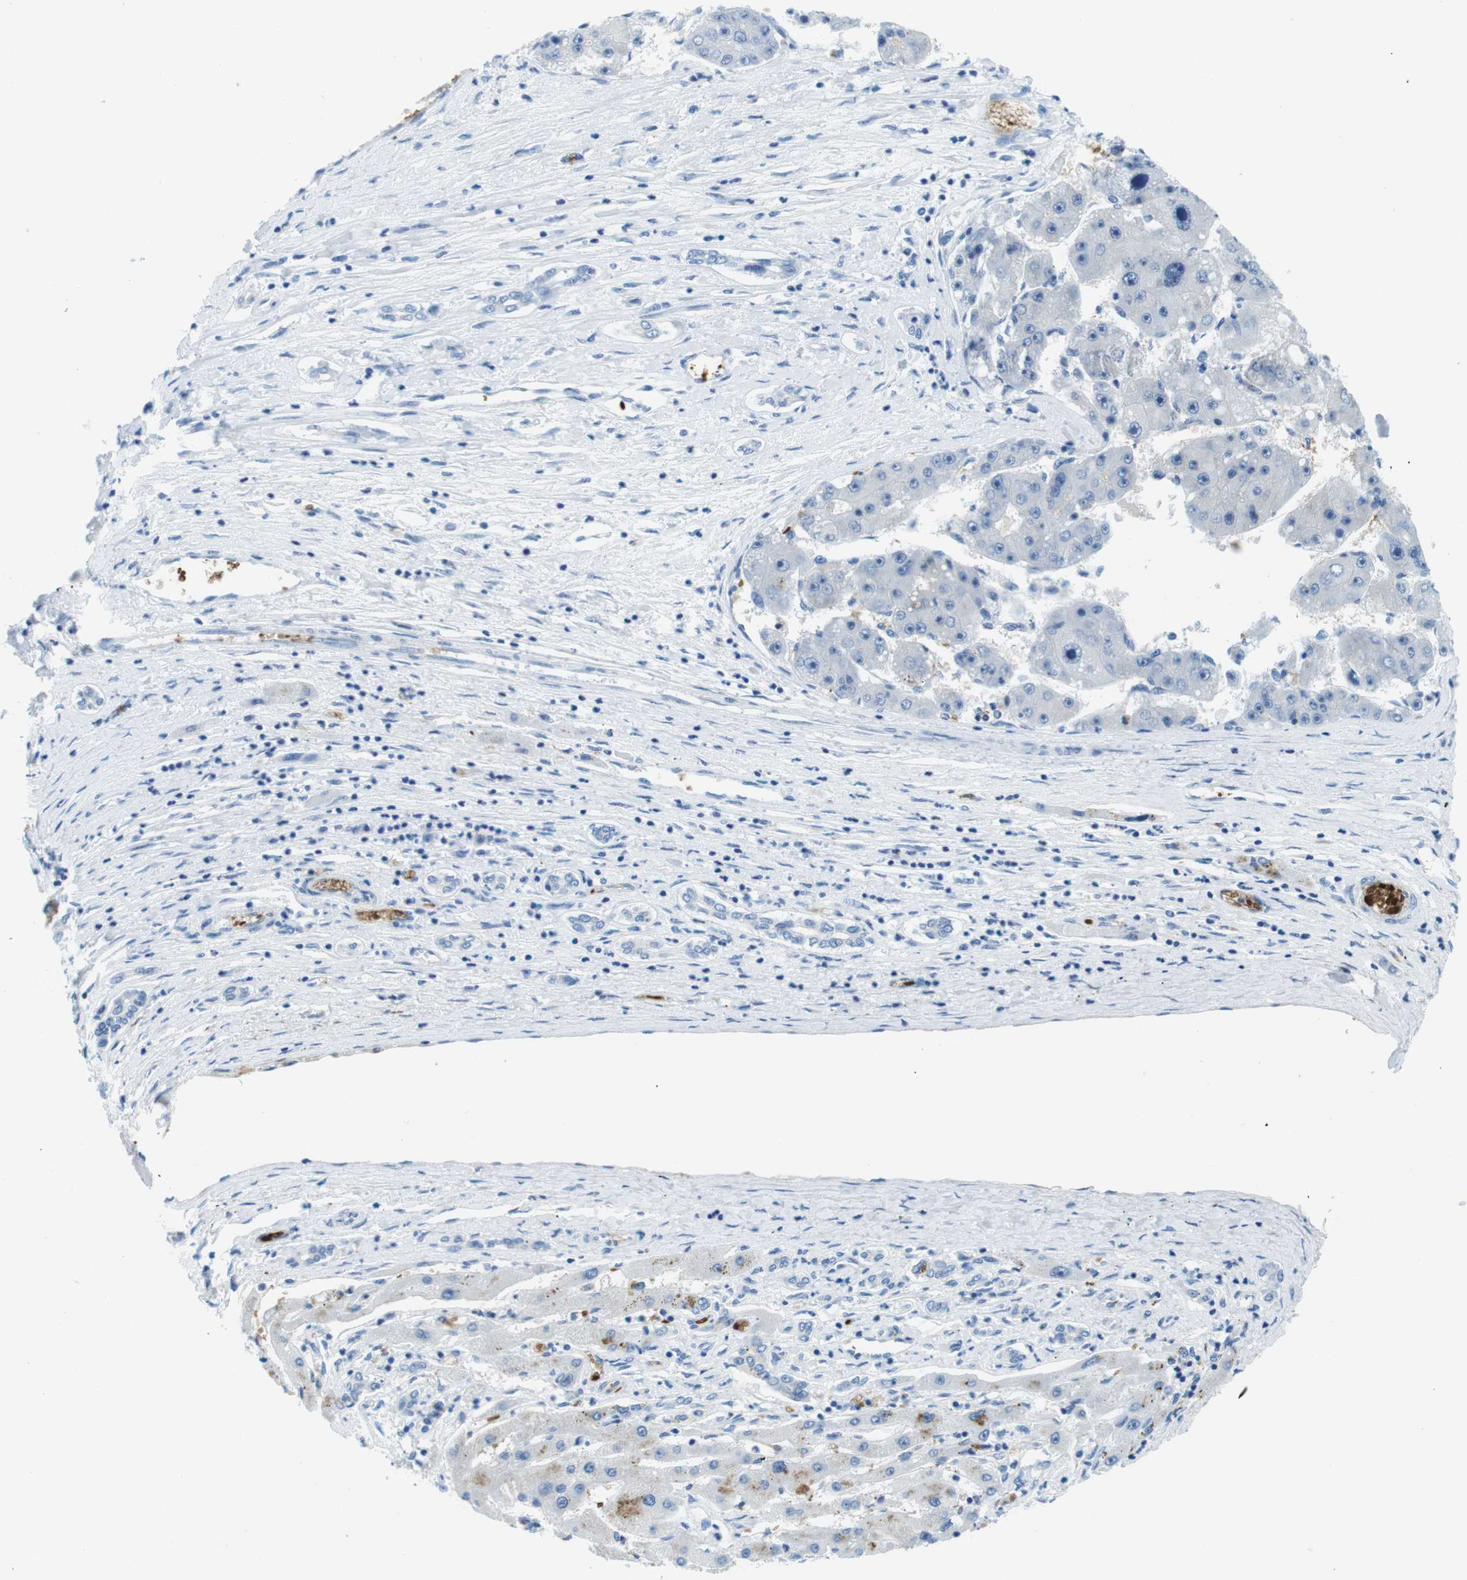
{"staining": {"intensity": "negative", "quantity": "none", "location": "none"}, "tissue": "liver cancer", "cell_type": "Tumor cells", "image_type": "cancer", "snomed": [{"axis": "morphology", "description": "Carcinoma, Hepatocellular, NOS"}, {"axis": "topography", "description": "Liver"}], "caption": "Liver cancer (hepatocellular carcinoma) was stained to show a protein in brown. There is no significant expression in tumor cells.", "gene": "TFAP2C", "patient": {"sex": "female", "age": 61}}